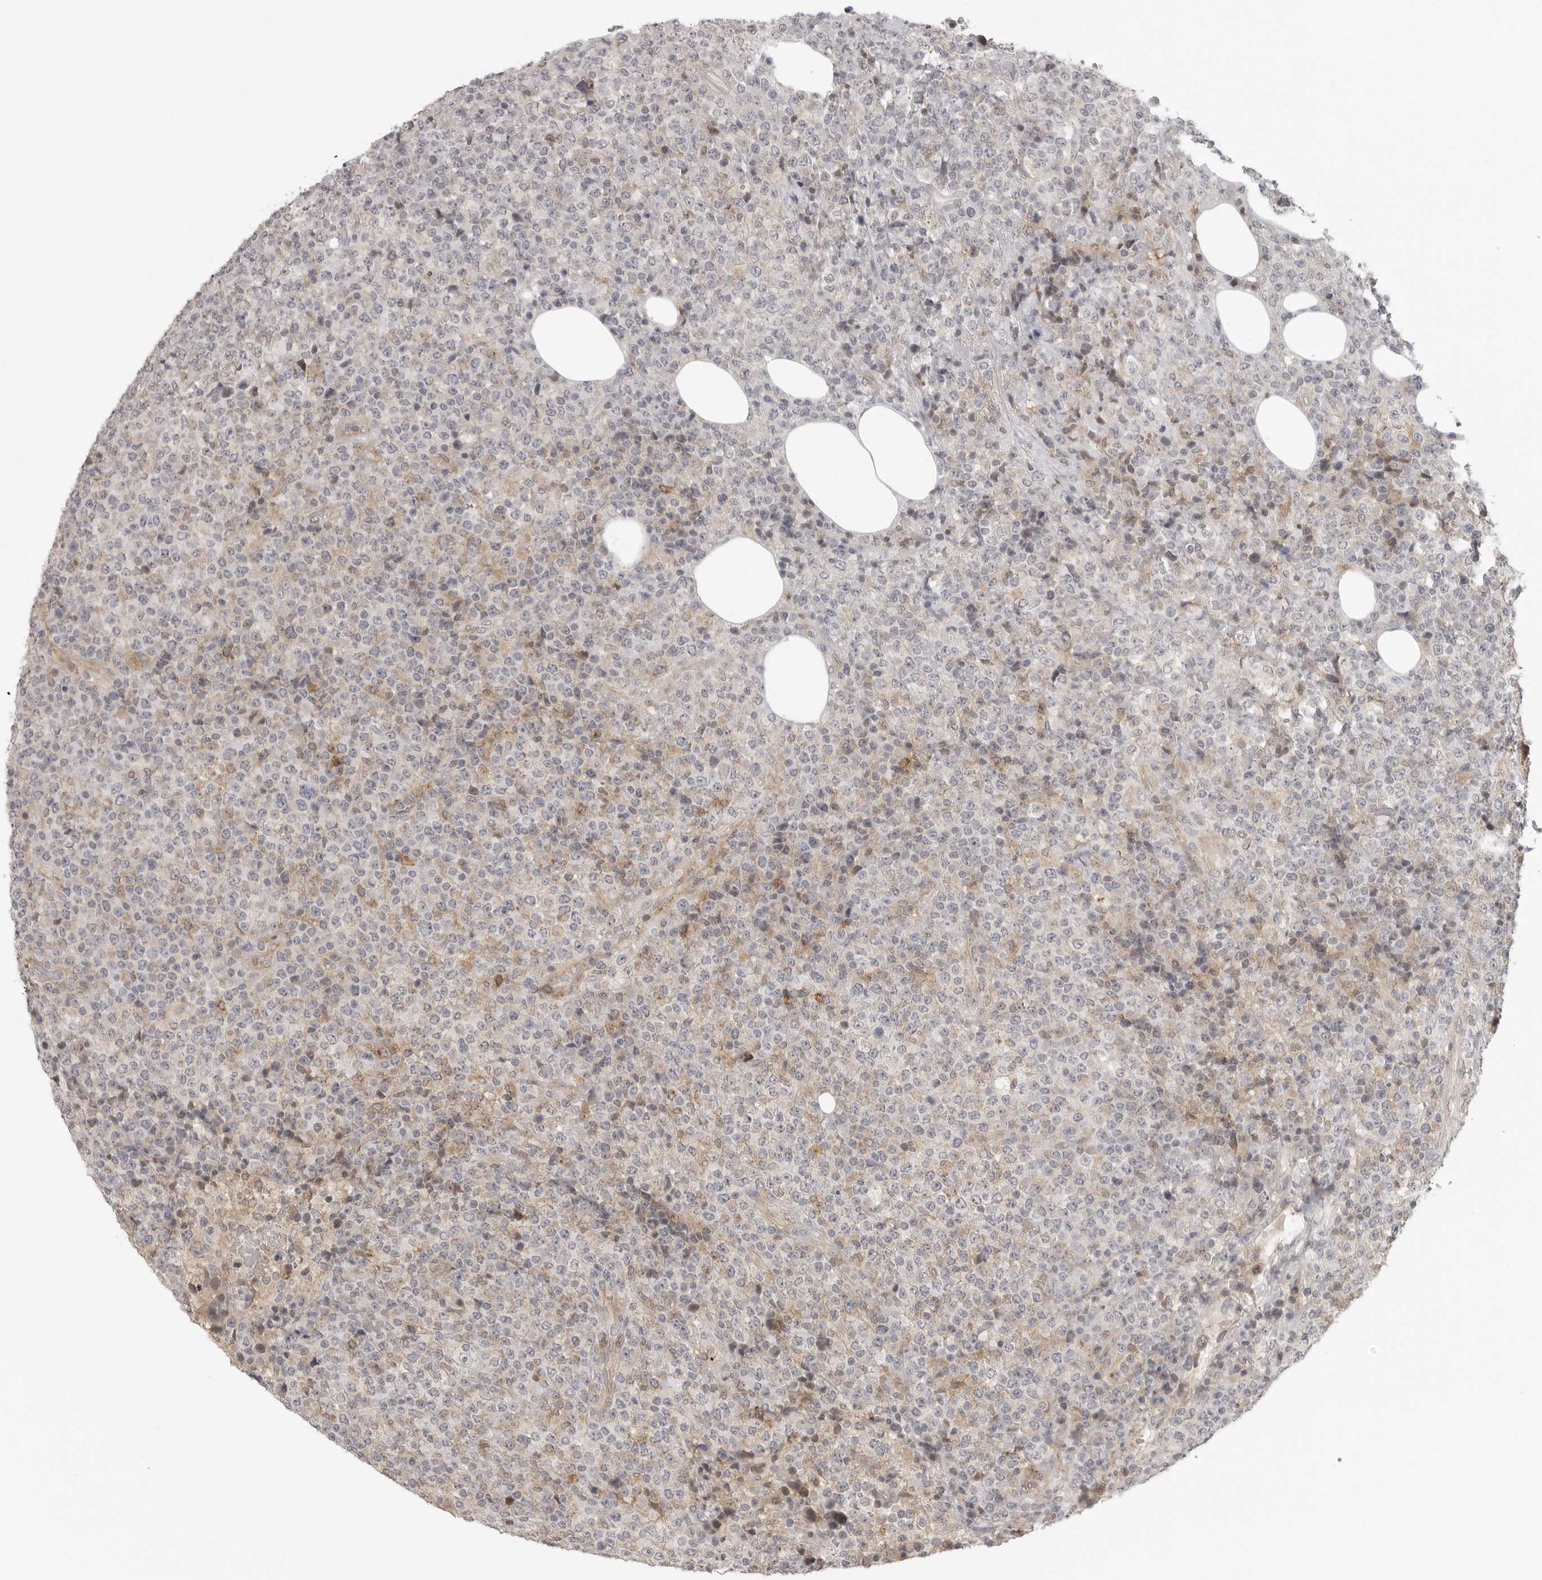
{"staining": {"intensity": "weak", "quantity": "<25%", "location": "cytoplasmic/membranous"}, "tissue": "lymphoma", "cell_type": "Tumor cells", "image_type": "cancer", "snomed": [{"axis": "morphology", "description": "Malignant lymphoma, non-Hodgkin's type, High grade"}, {"axis": "topography", "description": "Lymph node"}], "caption": "An IHC image of malignant lymphoma, non-Hodgkin's type (high-grade) is shown. There is no staining in tumor cells of malignant lymphoma, non-Hodgkin's type (high-grade).", "gene": "IFNGR1", "patient": {"sex": "male", "age": 13}}